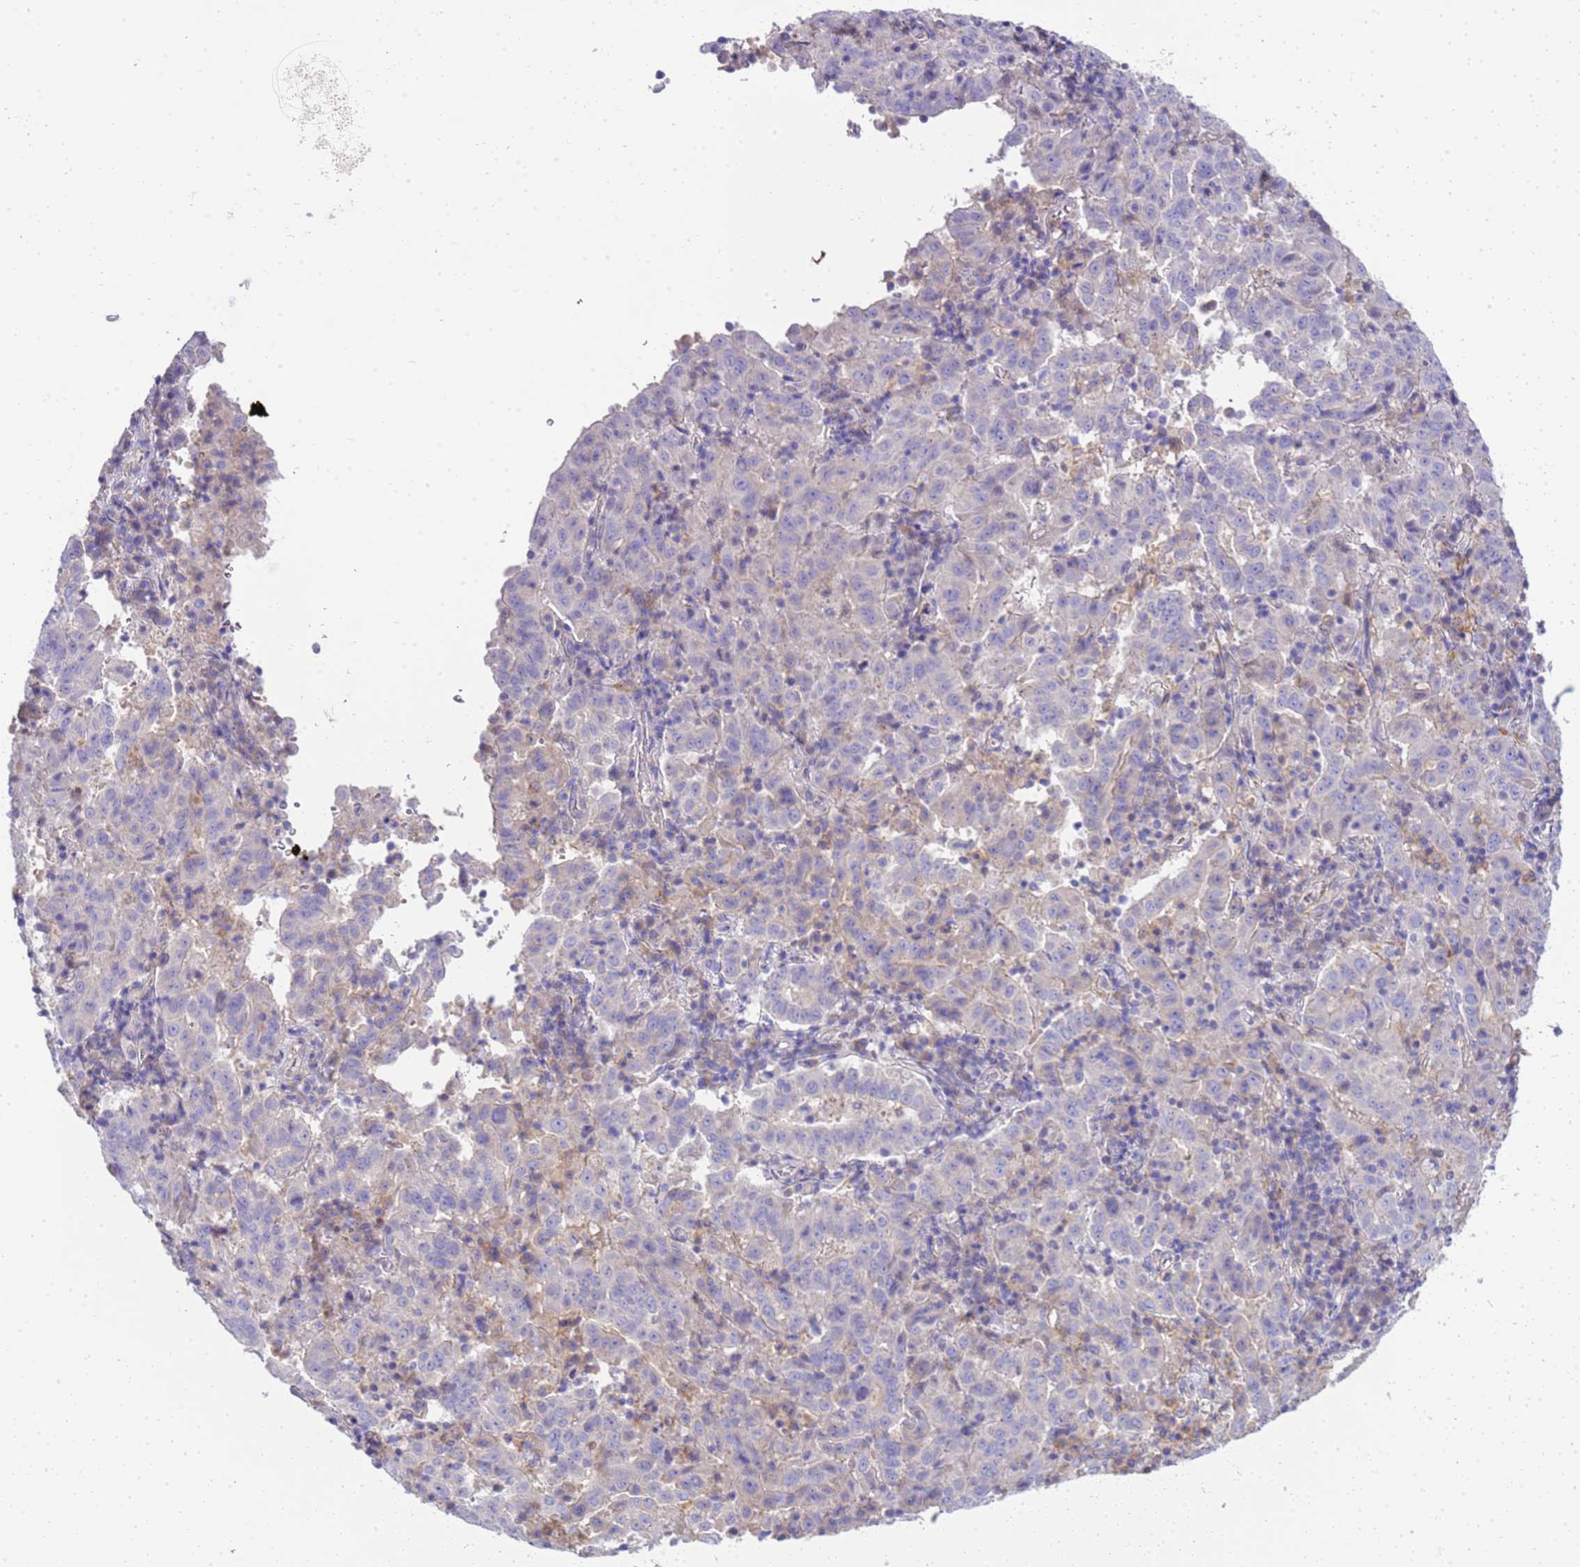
{"staining": {"intensity": "negative", "quantity": "none", "location": "none"}, "tissue": "pancreatic cancer", "cell_type": "Tumor cells", "image_type": "cancer", "snomed": [{"axis": "morphology", "description": "Adenocarcinoma, NOS"}, {"axis": "topography", "description": "Pancreas"}], "caption": "Tumor cells show no significant staining in pancreatic adenocarcinoma.", "gene": "RIPPLY2", "patient": {"sex": "male", "age": 63}}